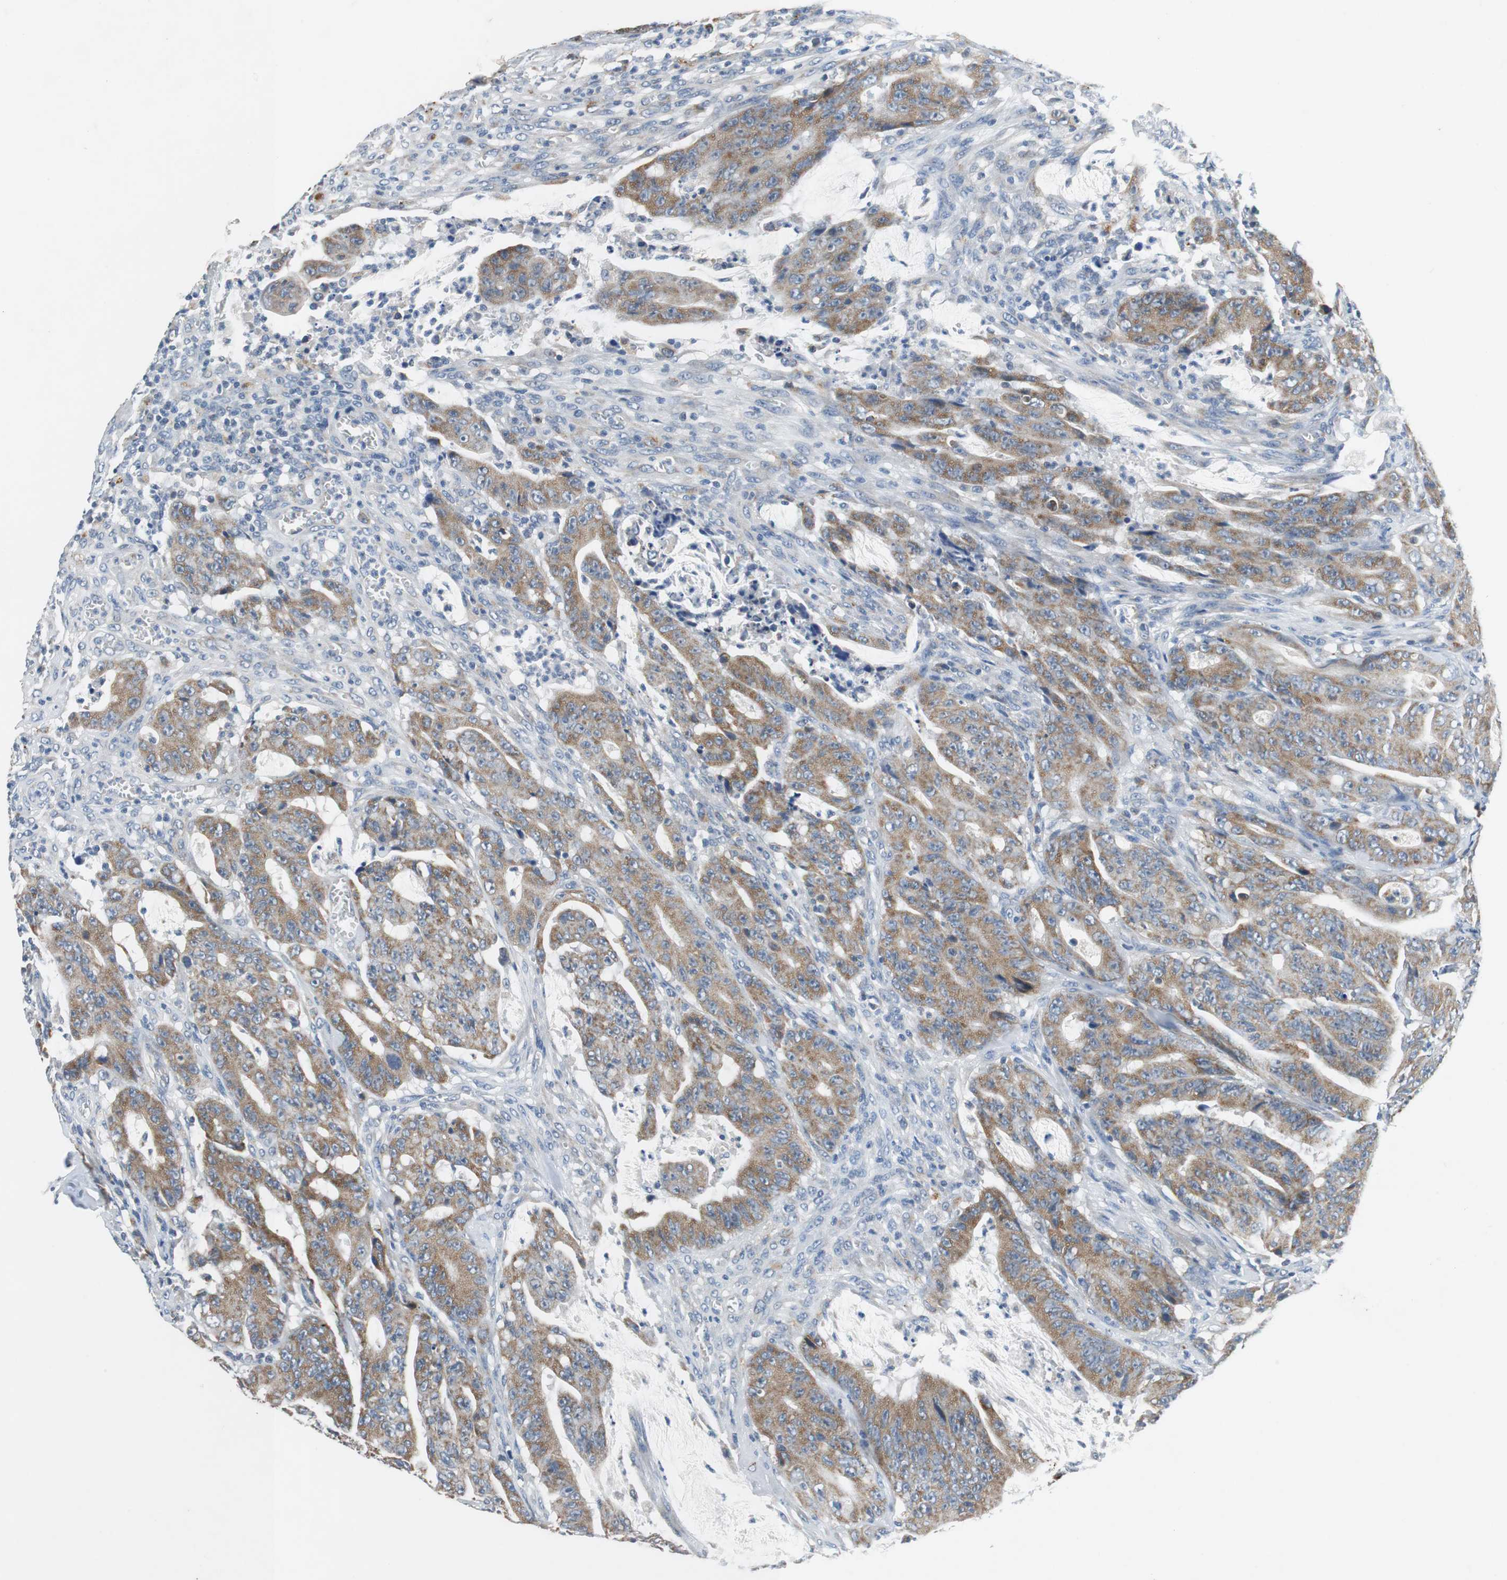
{"staining": {"intensity": "moderate", "quantity": ">75%", "location": "cytoplasmic/membranous"}, "tissue": "colorectal cancer", "cell_type": "Tumor cells", "image_type": "cancer", "snomed": [{"axis": "morphology", "description": "Adenocarcinoma, NOS"}, {"axis": "topography", "description": "Colon"}], "caption": "Moderate cytoplasmic/membranous positivity is present in approximately >75% of tumor cells in colorectal cancer.", "gene": "NLGN1", "patient": {"sex": "male", "age": 45}}